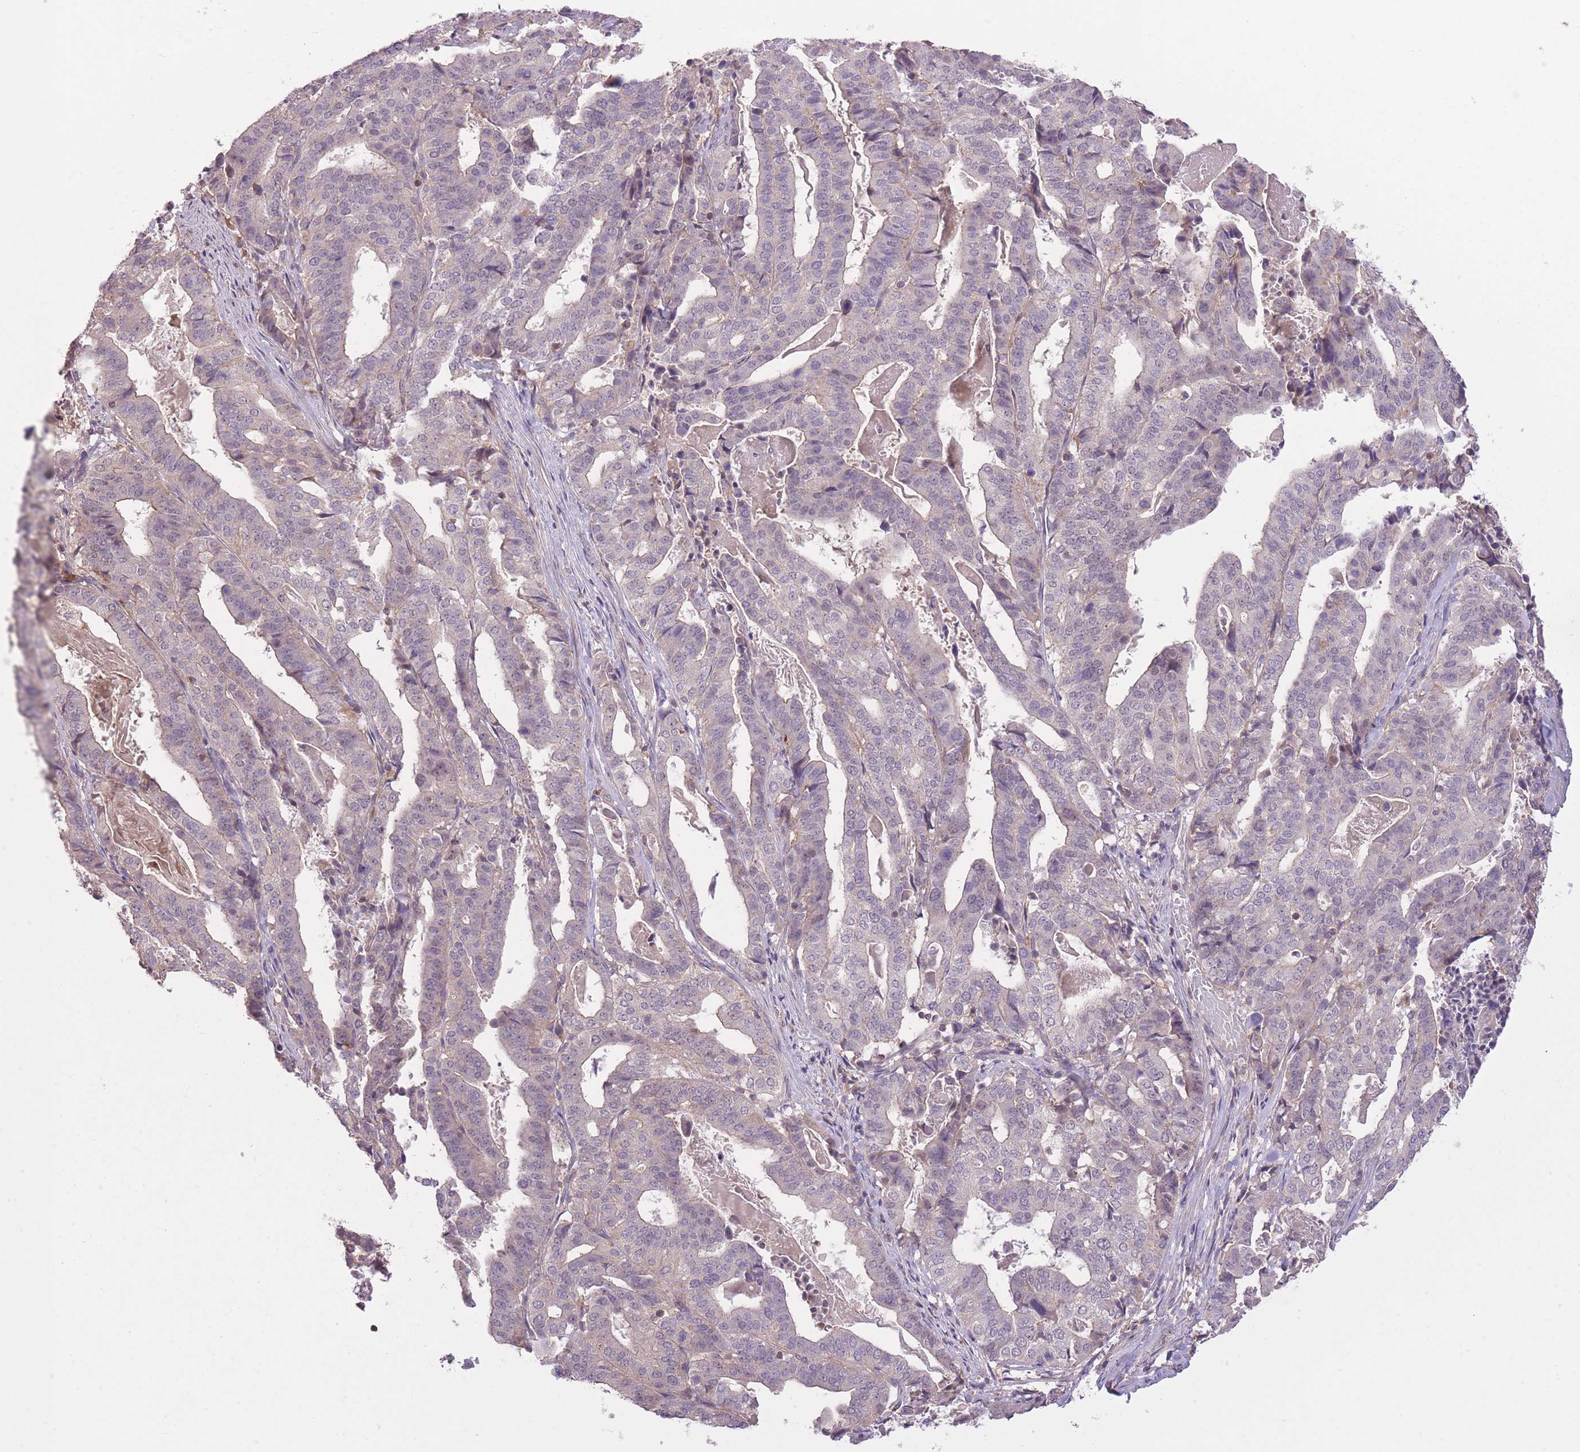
{"staining": {"intensity": "negative", "quantity": "none", "location": "none"}, "tissue": "stomach cancer", "cell_type": "Tumor cells", "image_type": "cancer", "snomed": [{"axis": "morphology", "description": "Adenocarcinoma, NOS"}, {"axis": "topography", "description": "Stomach"}], "caption": "This is a image of immunohistochemistry staining of stomach adenocarcinoma, which shows no positivity in tumor cells.", "gene": "POLR3F", "patient": {"sex": "male", "age": 48}}